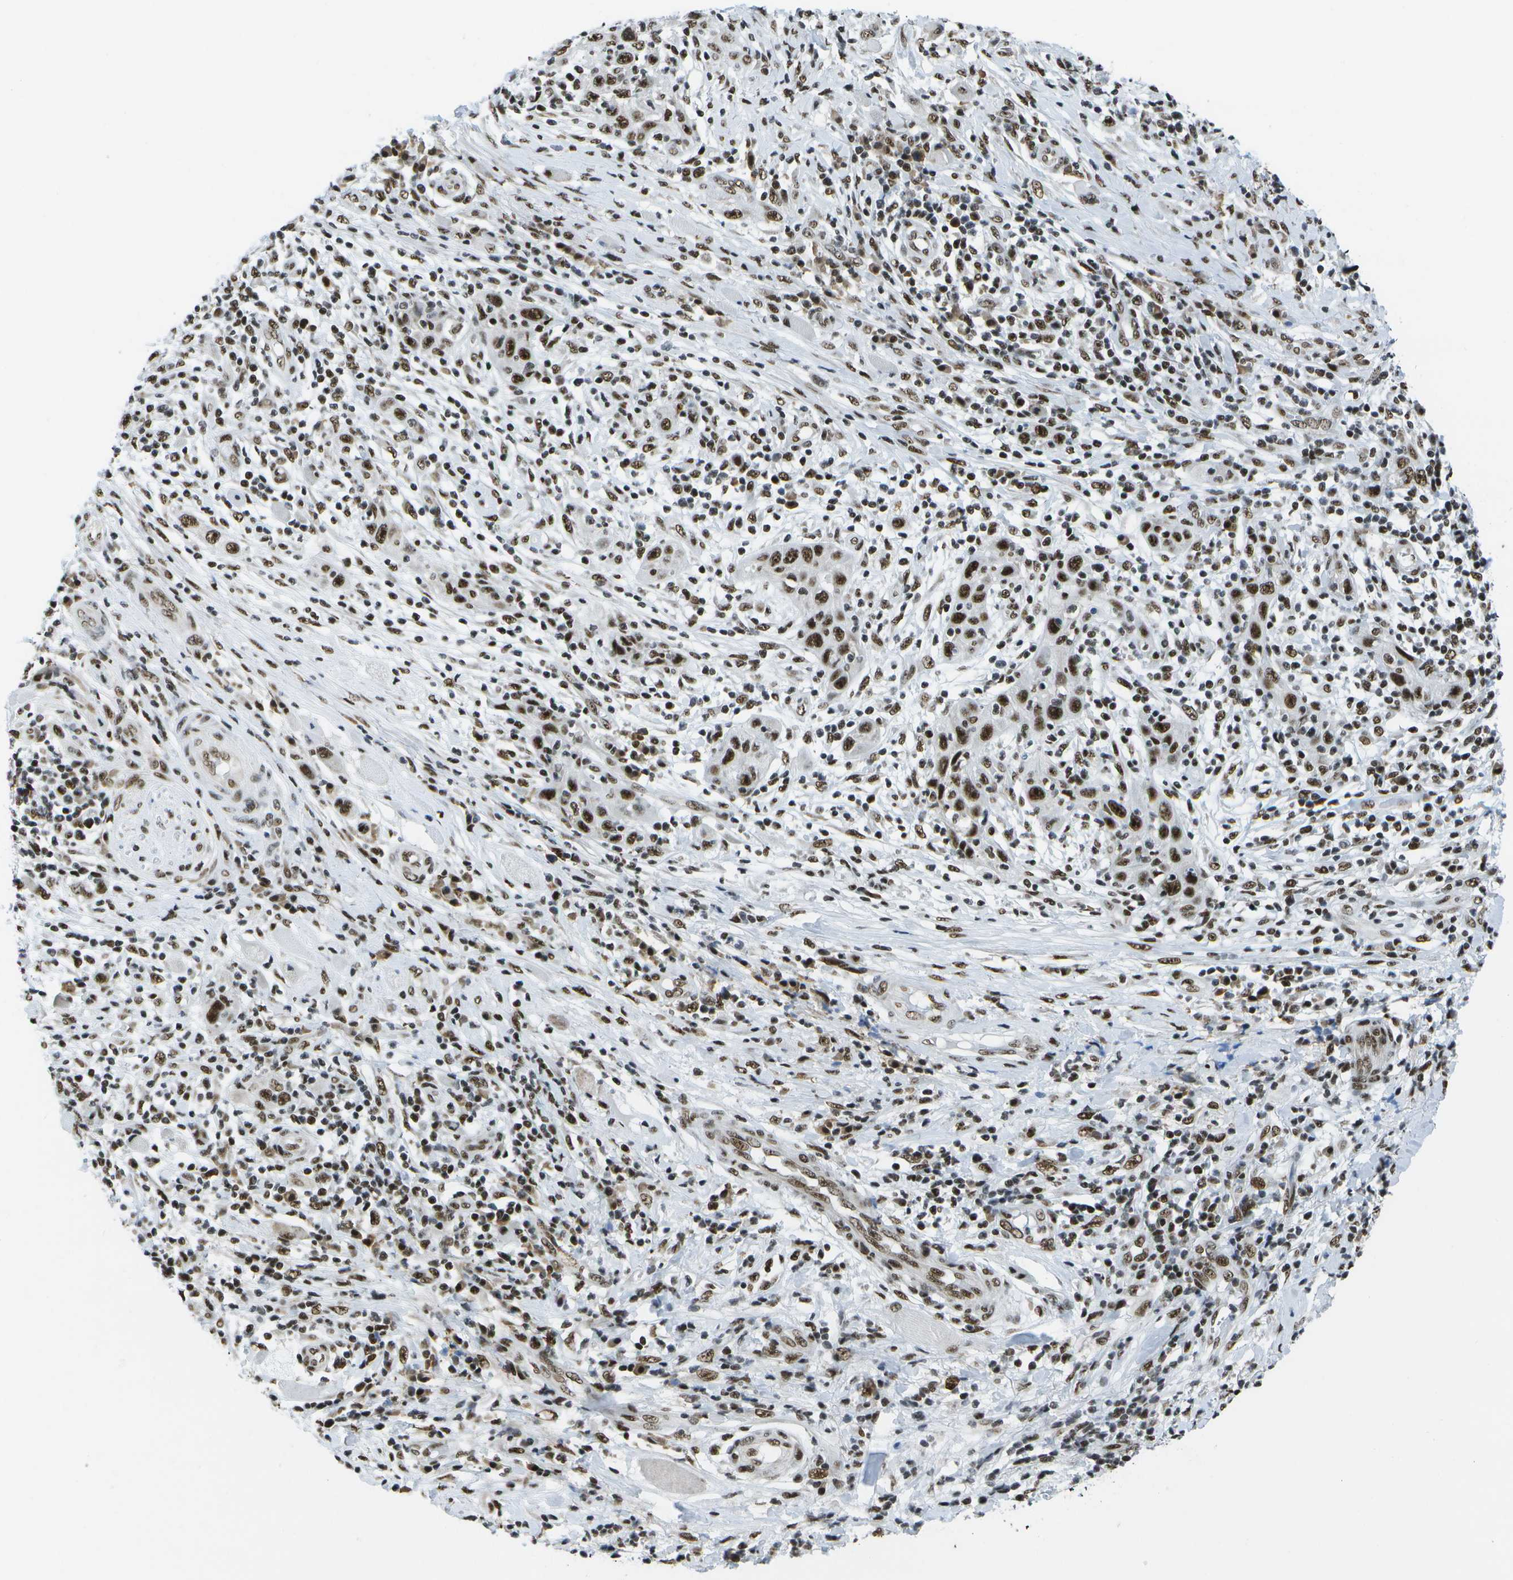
{"staining": {"intensity": "strong", "quantity": ">75%", "location": "nuclear"}, "tissue": "skin cancer", "cell_type": "Tumor cells", "image_type": "cancer", "snomed": [{"axis": "morphology", "description": "Squamous cell carcinoma, NOS"}, {"axis": "topography", "description": "Skin"}], "caption": "A micrograph of skin squamous cell carcinoma stained for a protein exhibits strong nuclear brown staining in tumor cells. Nuclei are stained in blue.", "gene": "NSRP1", "patient": {"sex": "female", "age": 88}}